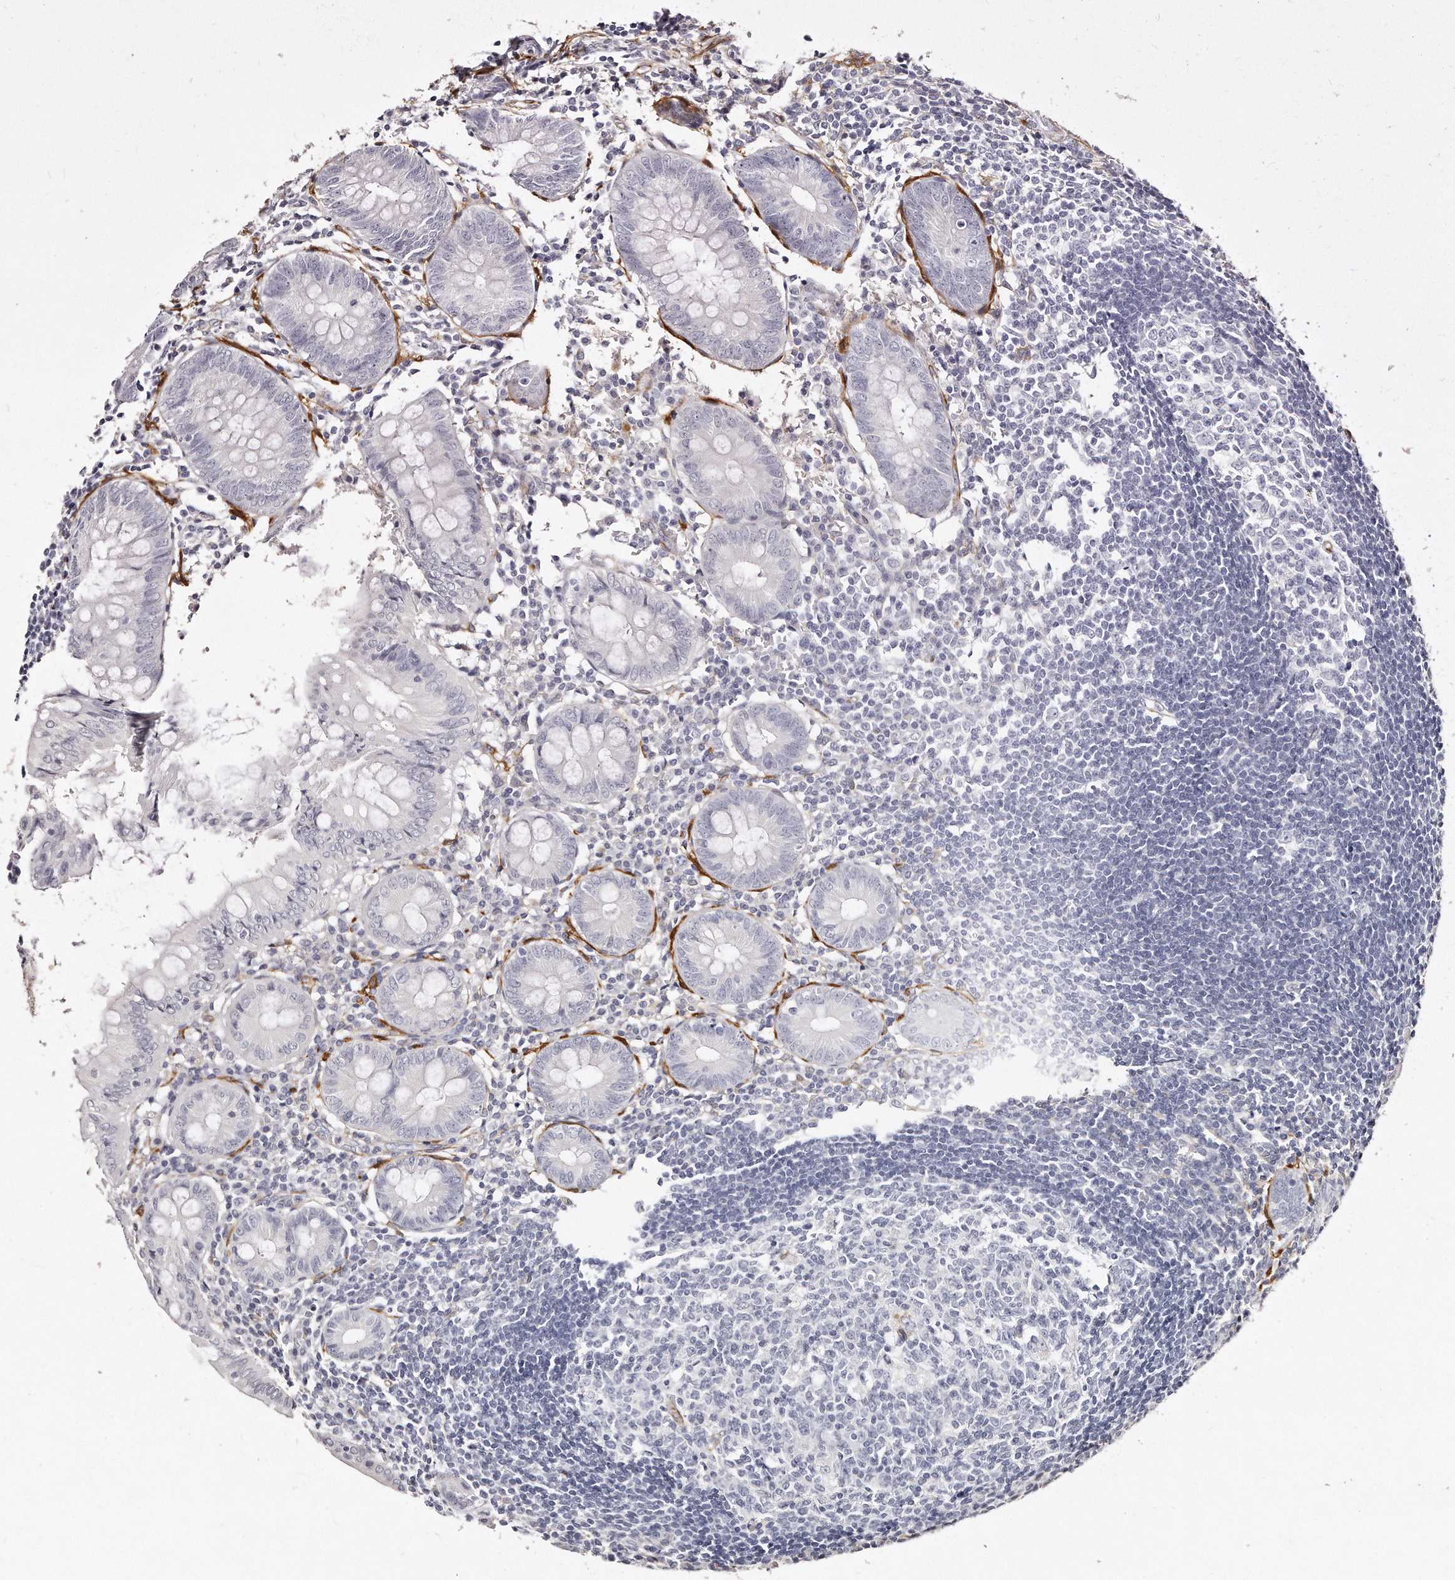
{"staining": {"intensity": "negative", "quantity": "none", "location": "none"}, "tissue": "appendix", "cell_type": "Glandular cells", "image_type": "normal", "snomed": [{"axis": "morphology", "description": "Normal tissue, NOS"}, {"axis": "topography", "description": "Appendix"}], "caption": "High power microscopy image of an immunohistochemistry (IHC) micrograph of unremarkable appendix, revealing no significant positivity in glandular cells.", "gene": "LMOD1", "patient": {"sex": "female", "age": 54}}